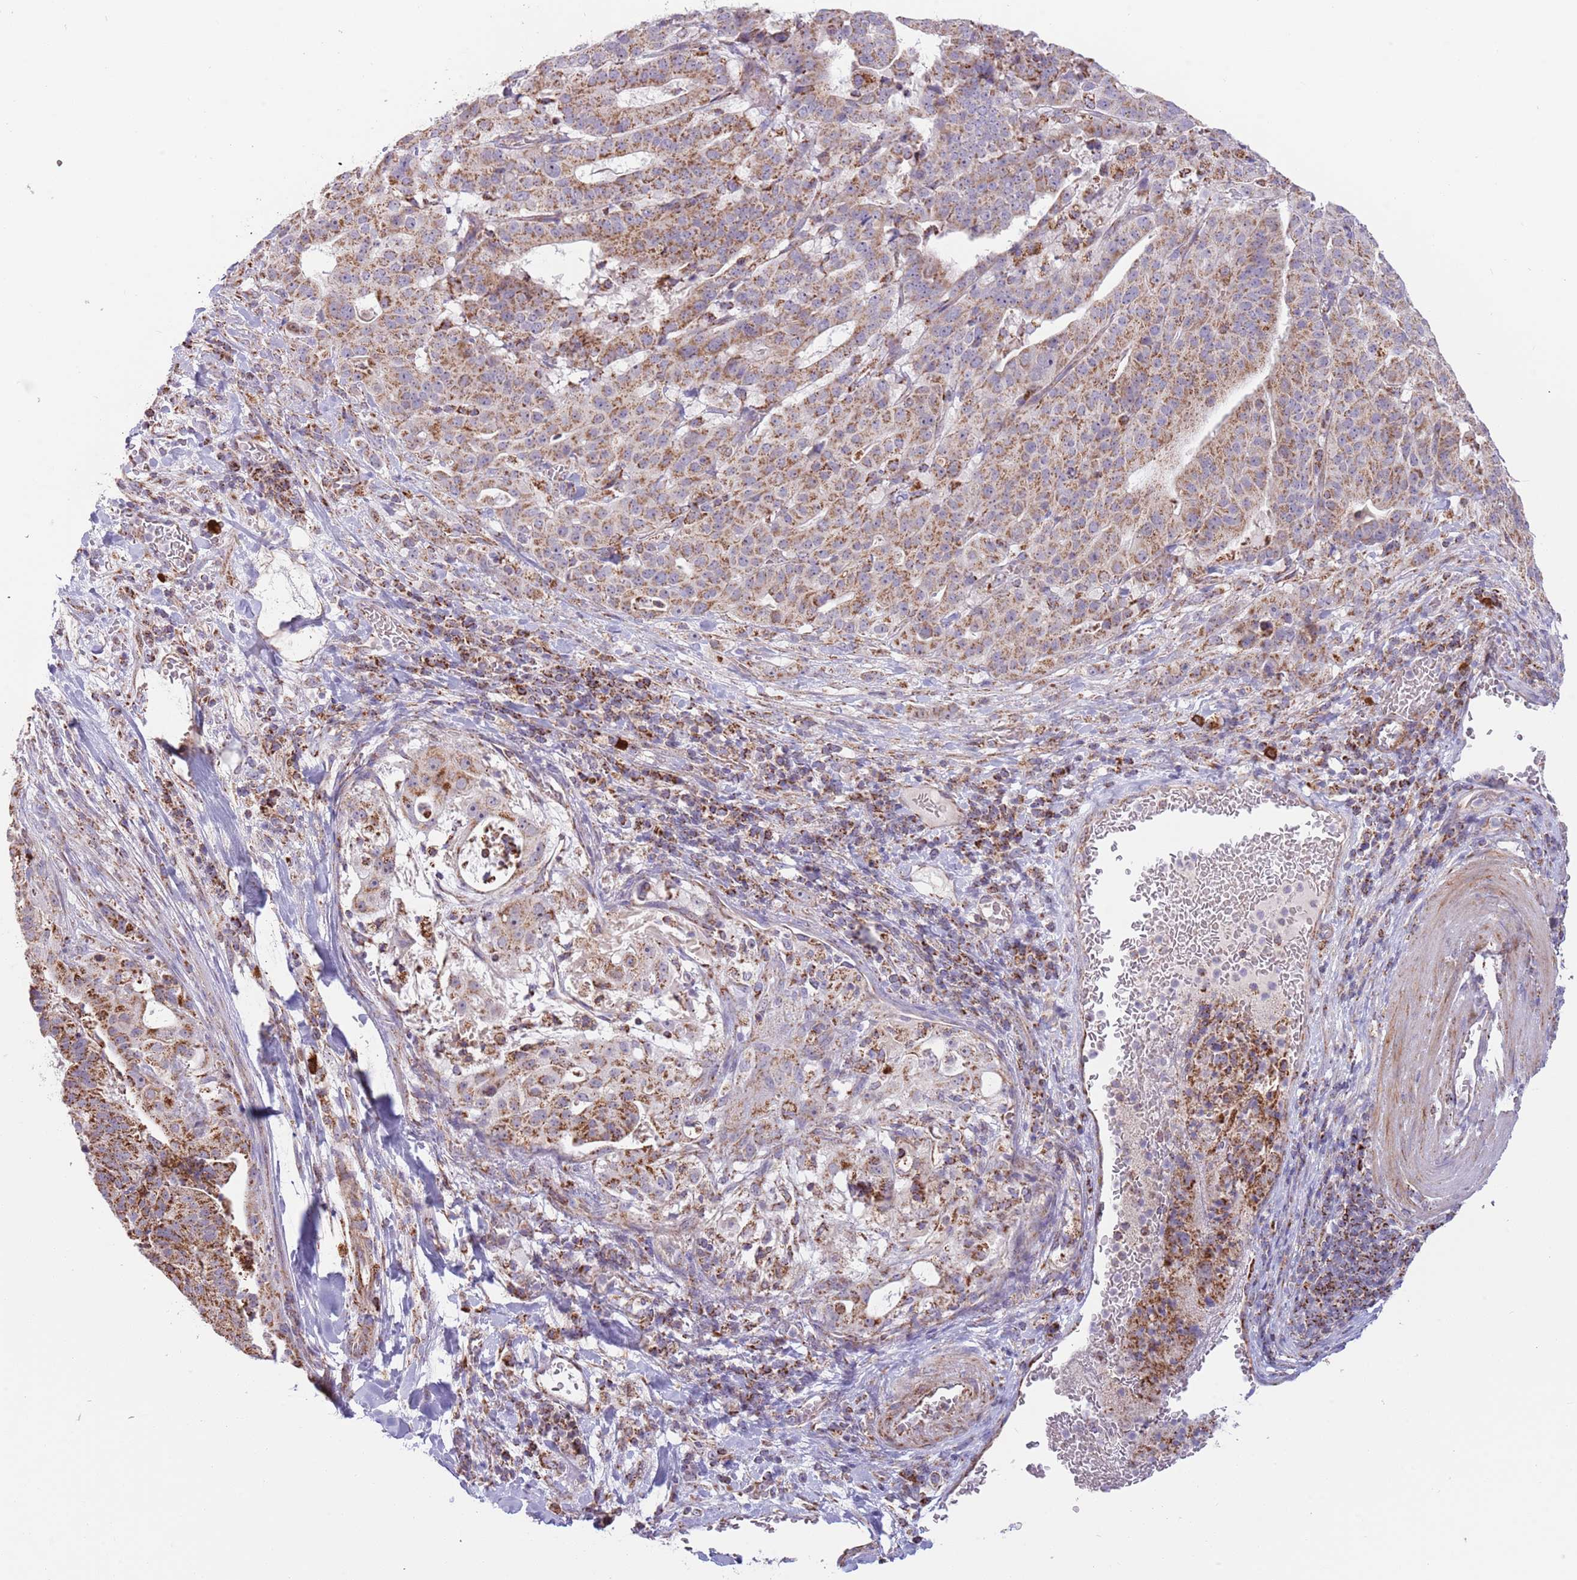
{"staining": {"intensity": "moderate", "quantity": ">75%", "location": "cytoplasmic/membranous"}, "tissue": "stomach cancer", "cell_type": "Tumor cells", "image_type": "cancer", "snomed": [{"axis": "morphology", "description": "Adenocarcinoma, NOS"}, {"axis": "topography", "description": "Stomach"}], "caption": "Stomach adenocarcinoma was stained to show a protein in brown. There is medium levels of moderate cytoplasmic/membranous positivity in approximately >75% of tumor cells.", "gene": "LHX6", "patient": {"sex": "male", "age": 48}}